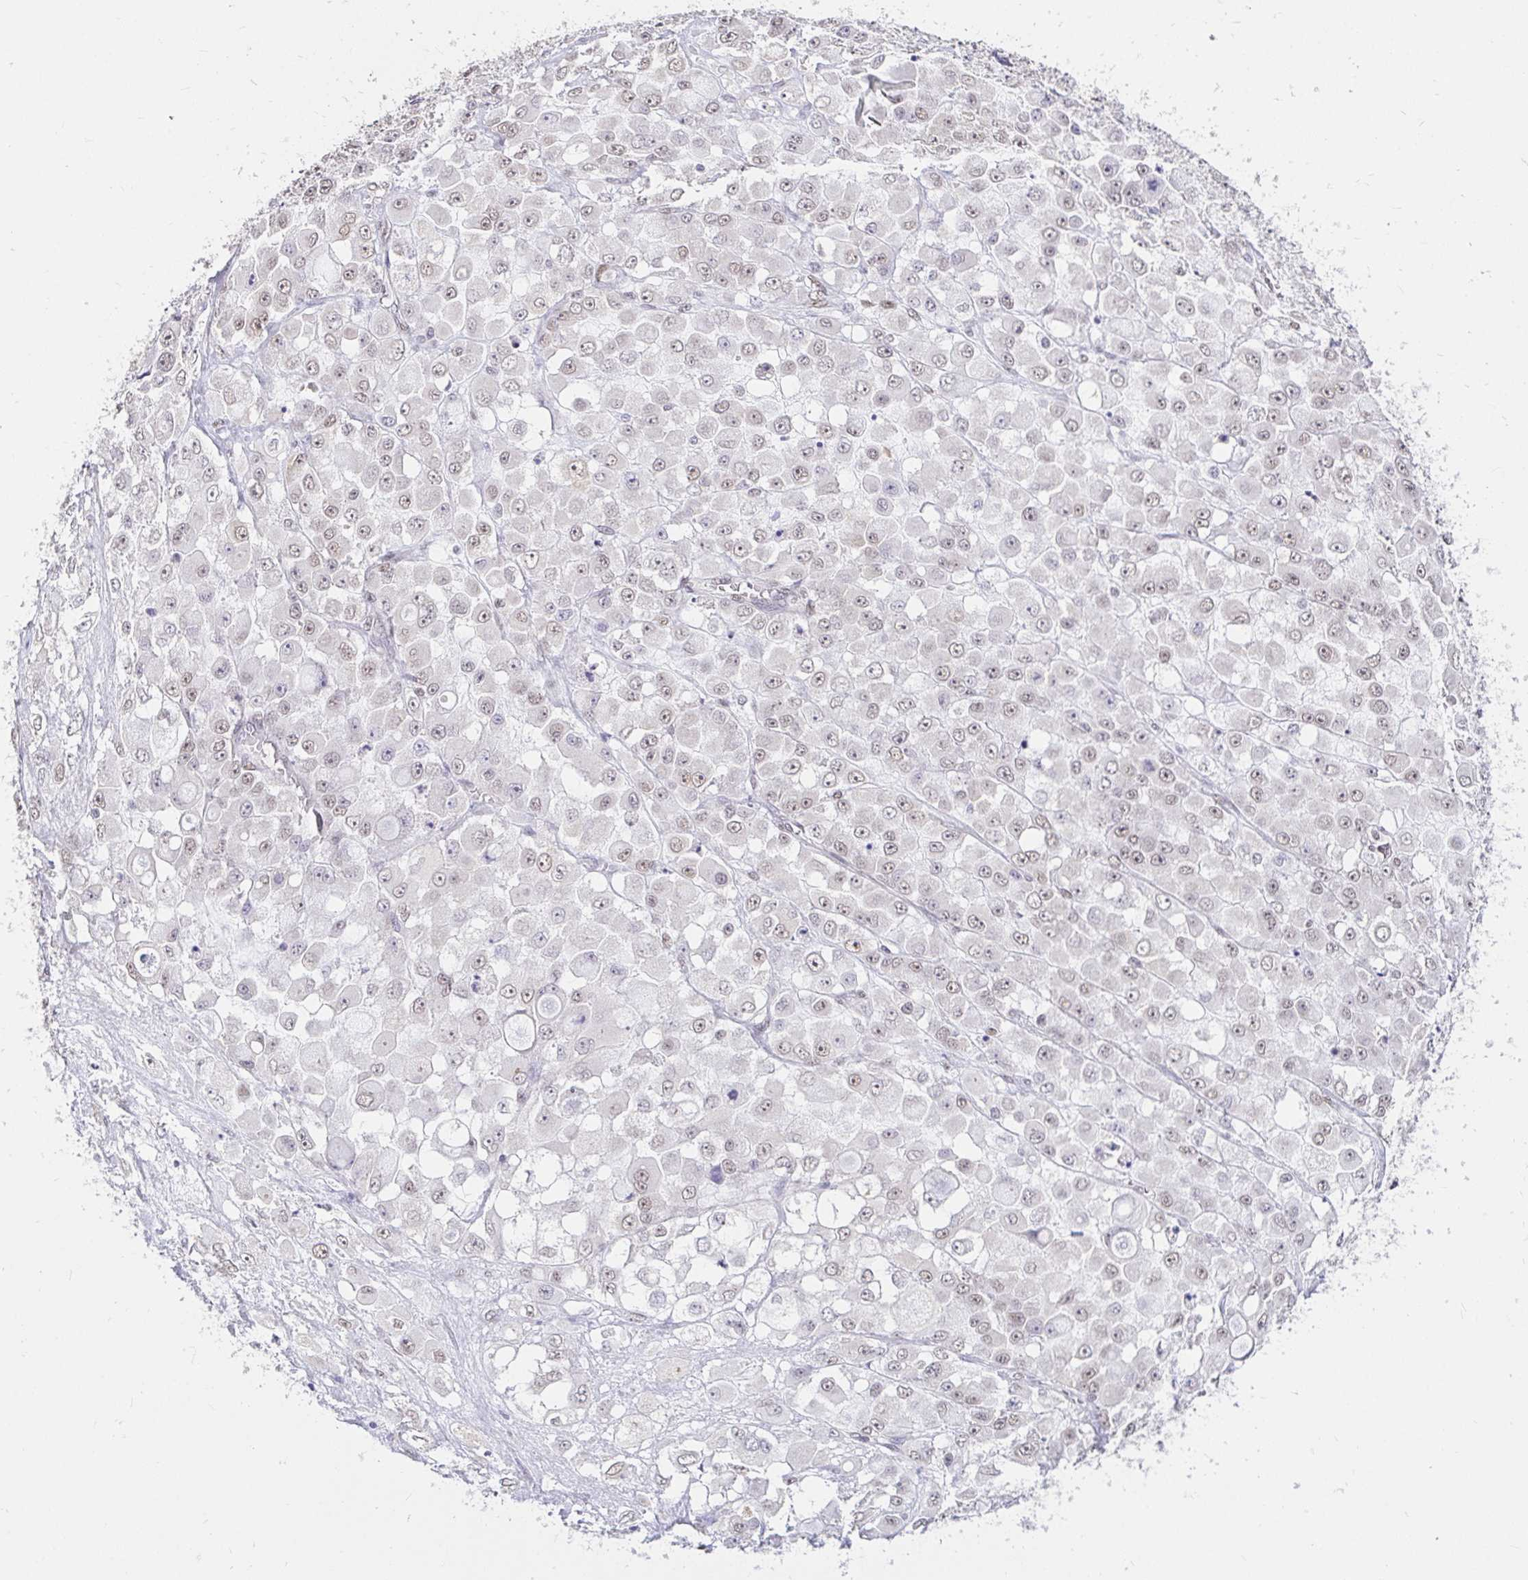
{"staining": {"intensity": "weak", "quantity": ">75%", "location": "nuclear"}, "tissue": "stomach cancer", "cell_type": "Tumor cells", "image_type": "cancer", "snomed": [{"axis": "morphology", "description": "Adenocarcinoma, NOS"}, {"axis": "topography", "description": "Stomach"}], "caption": "Immunohistochemical staining of human adenocarcinoma (stomach) demonstrates low levels of weak nuclear protein staining in about >75% of tumor cells.", "gene": "RIMS4", "patient": {"sex": "female", "age": 76}}